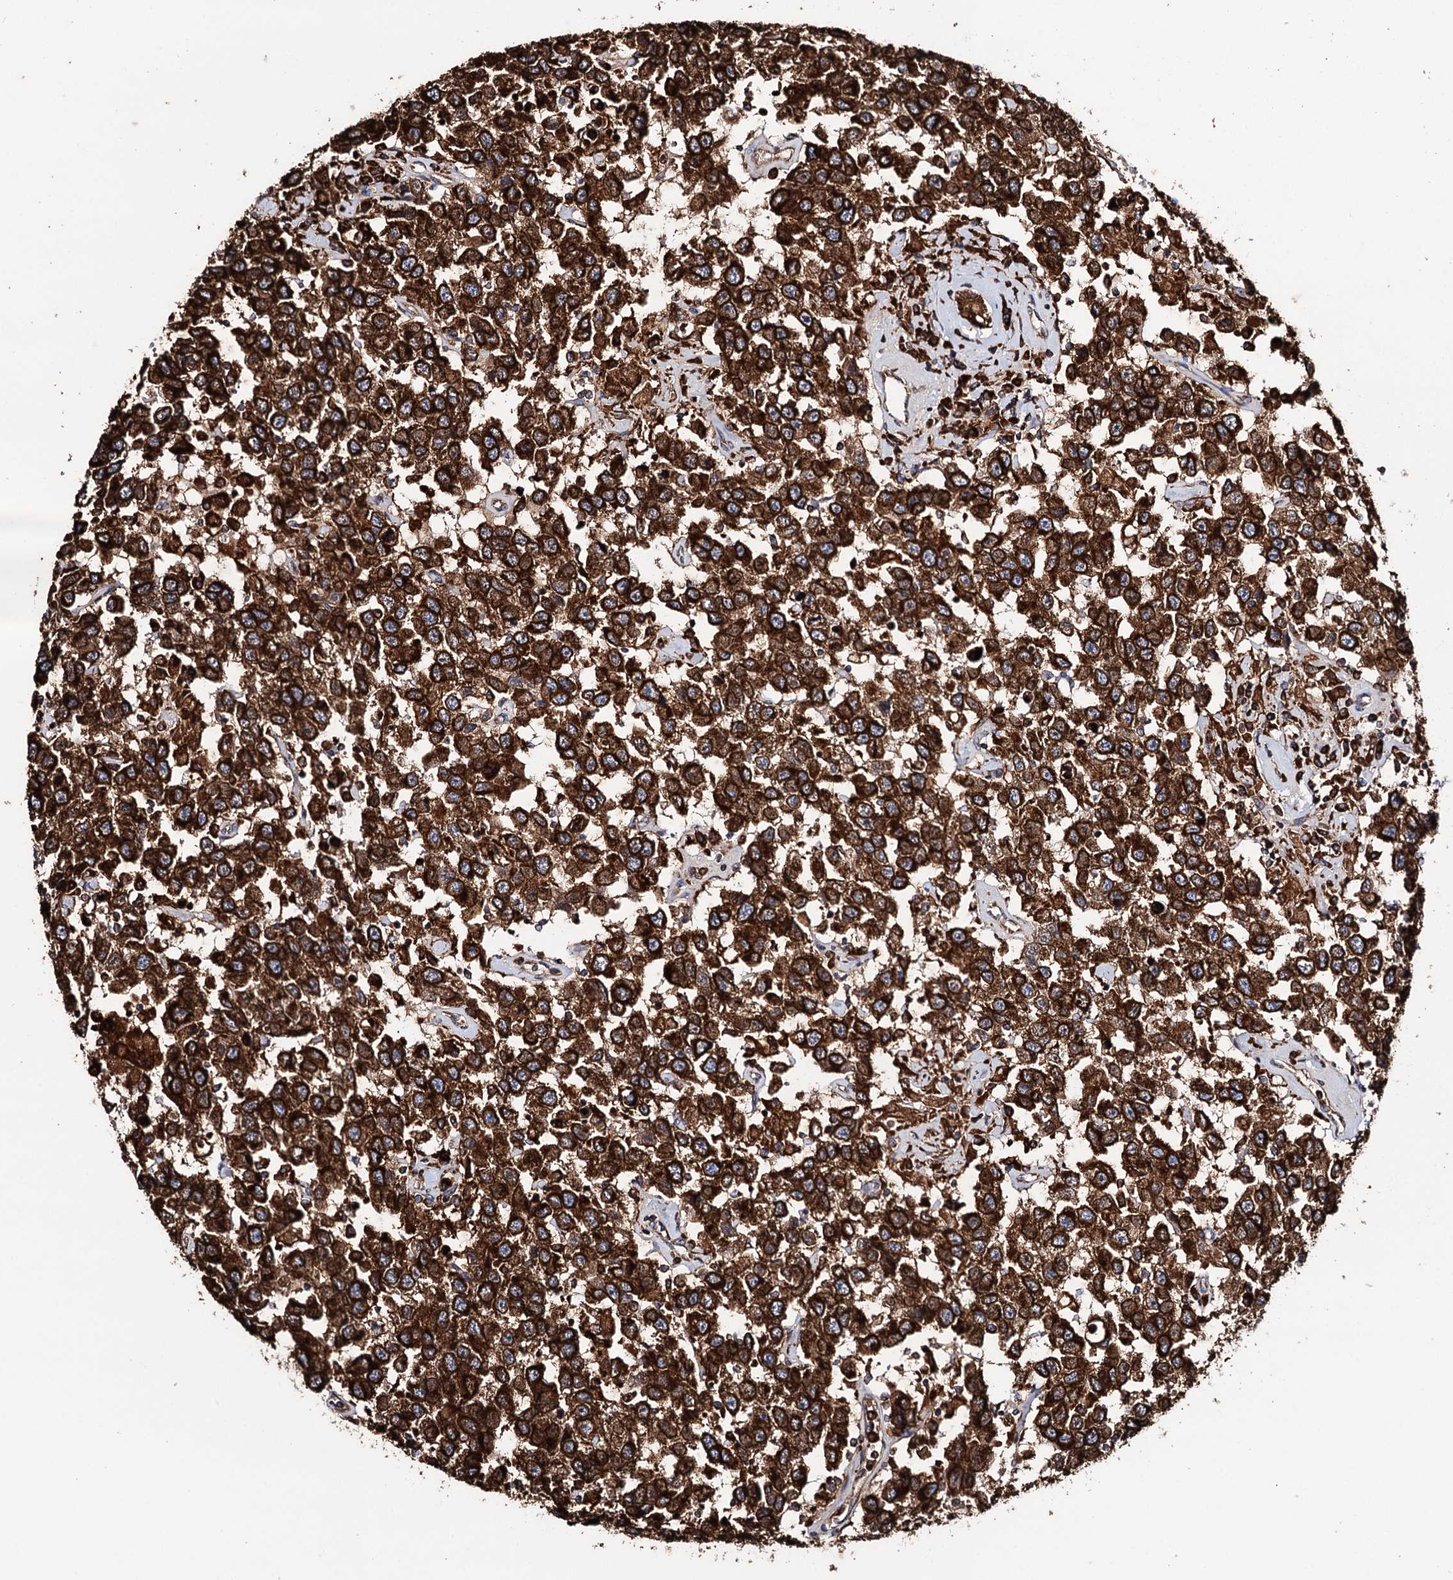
{"staining": {"intensity": "strong", "quantity": ">75%", "location": "cytoplasmic/membranous"}, "tissue": "testis cancer", "cell_type": "Tumor cells", "image_type": "cancer", "snomed": [{"axis": "morphology", "description": "Seminoma, NOS"}, {"axis": "topography", "description": "Testis"}], "caption": "Testis cancer (seminoma) tissue shows strong cytoplasmic/membranous staining in about >75% of tumor cells (Stains: DAB (3,3'-diaminobenzidine) in brown, nuclei in blue, Microscopy: brightfield microscopy at high magnification).", "gene": "ERP29", "patient": {"sex": "male", "age": 41}}